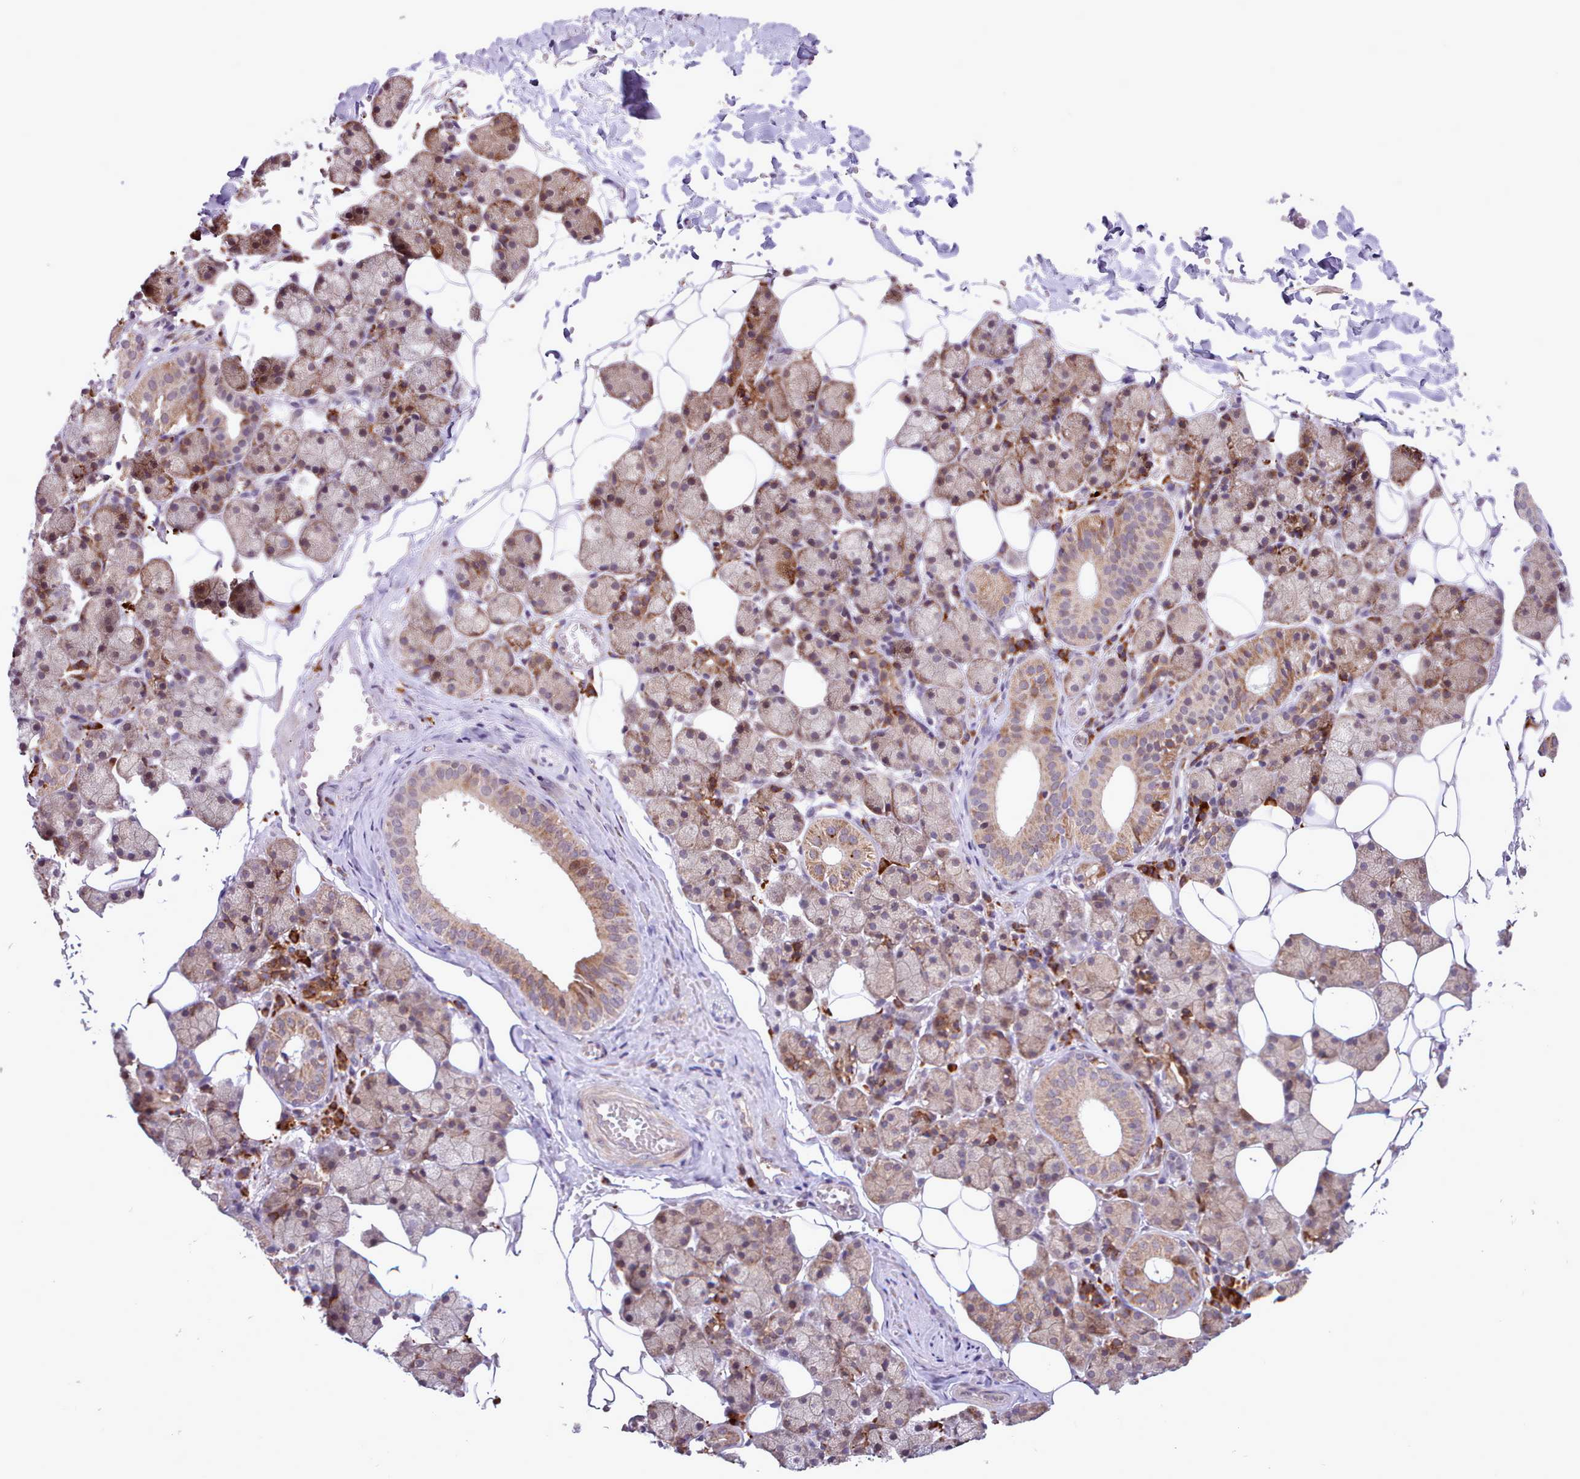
{"staining": {"intensity": "moderate", "quantity": "25%-75%", "location": "cytoplasmic/membranous"}, "tissue": "salivary gland", "cell_type": "Glandular cells", "image_type": "normal", "snomed": [{"axis": "morphology", "description": "Normal tissue, NOS"}, {"axis": "topography", "description": "Salivary gland"}], "caption": "Glandular cells show moderate cytoplasmic/membranous staining in about 25%-75% of cells in normal salivary gland.", "gene": "TTLL3", "patient": {"sex": "female", "age": 33}}